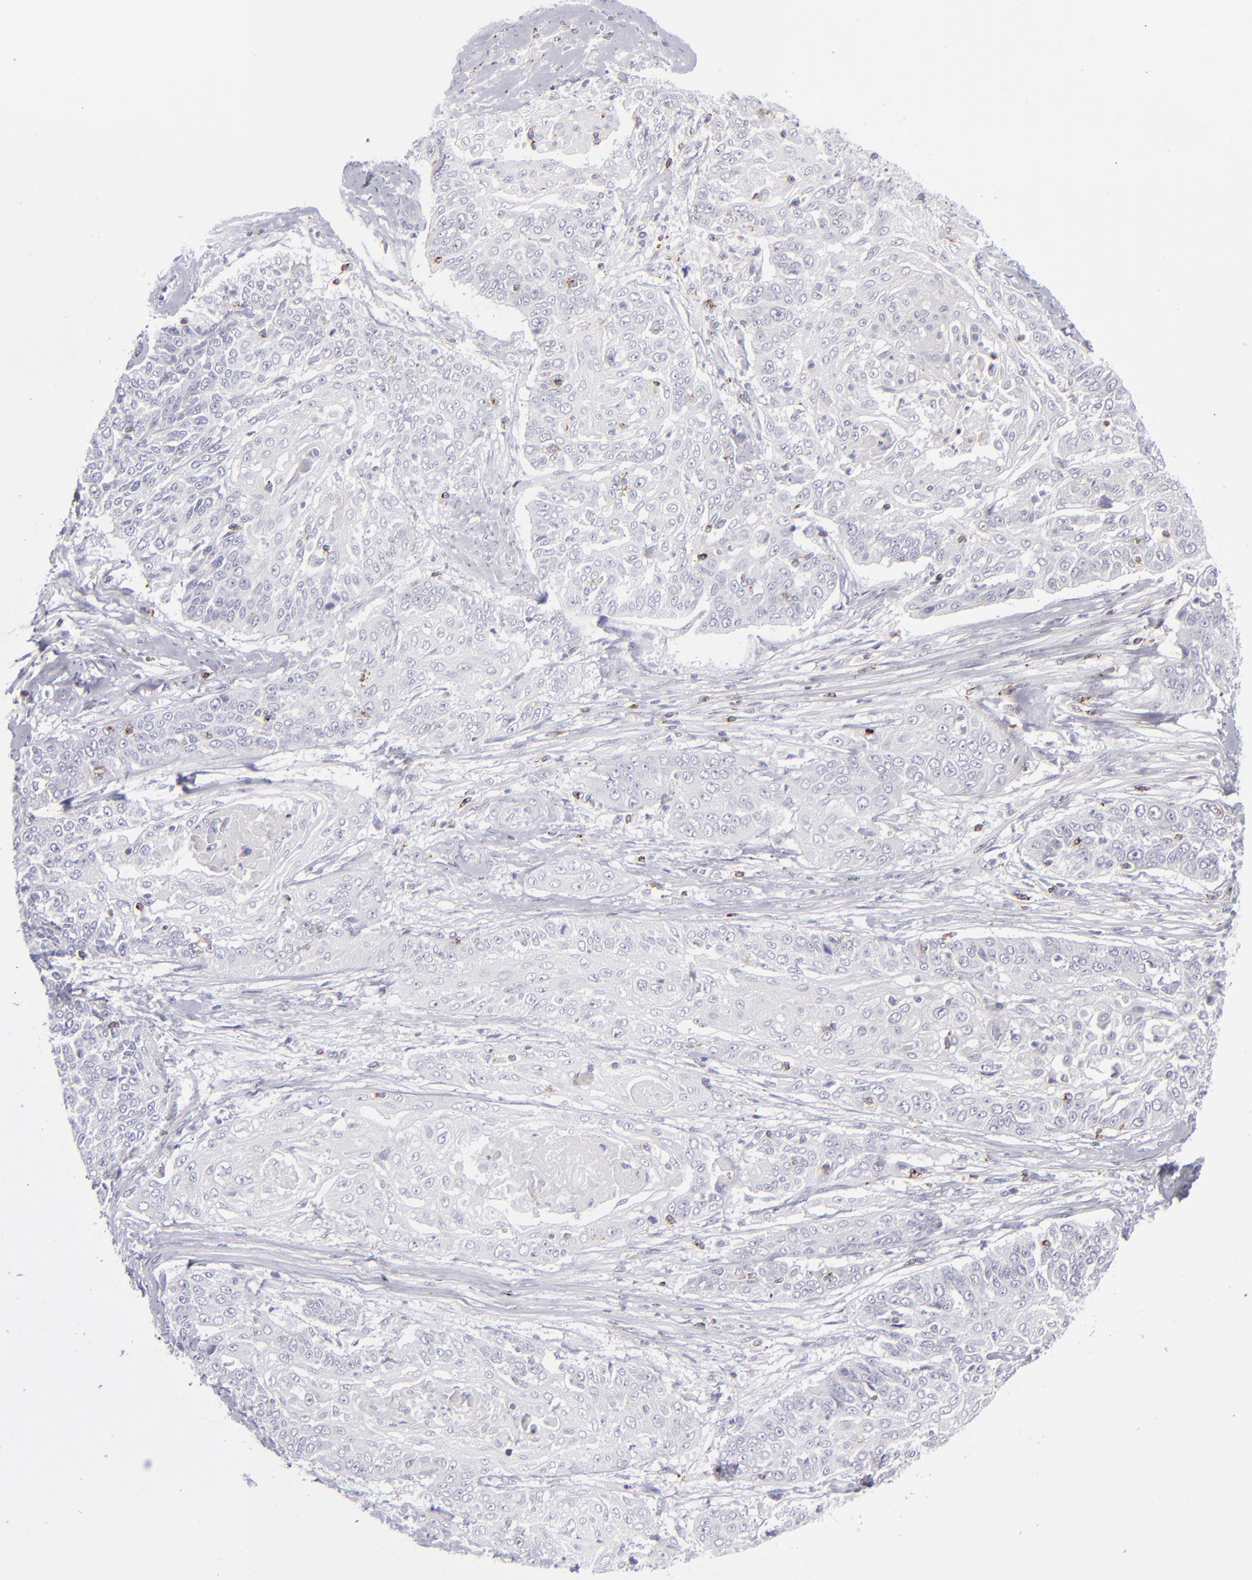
{"staining": {"intensity": "negative", "quantity": "none", "location": "none"}, "tissue": "cervical cancer", "cell_type": "Tumor cells", "image_type": "cancer", "snomed": [{"axis": "morphology", "description": "Squamous cell carcinoma, NOS"}, {"axis": "topography", "description": "Cervix"}], "caption": "Tumor cells are negative for brown protein staining in cervical cancer (squamous cell carcinoma). (Stains: DAB (3,3'-diaminobenzidine) IHC with hematoxylin counter stain, Microscopy: brightfield microscopy at high magnification).", "gene": "CD2", "patient": {"sex": "female", "age": 64}}